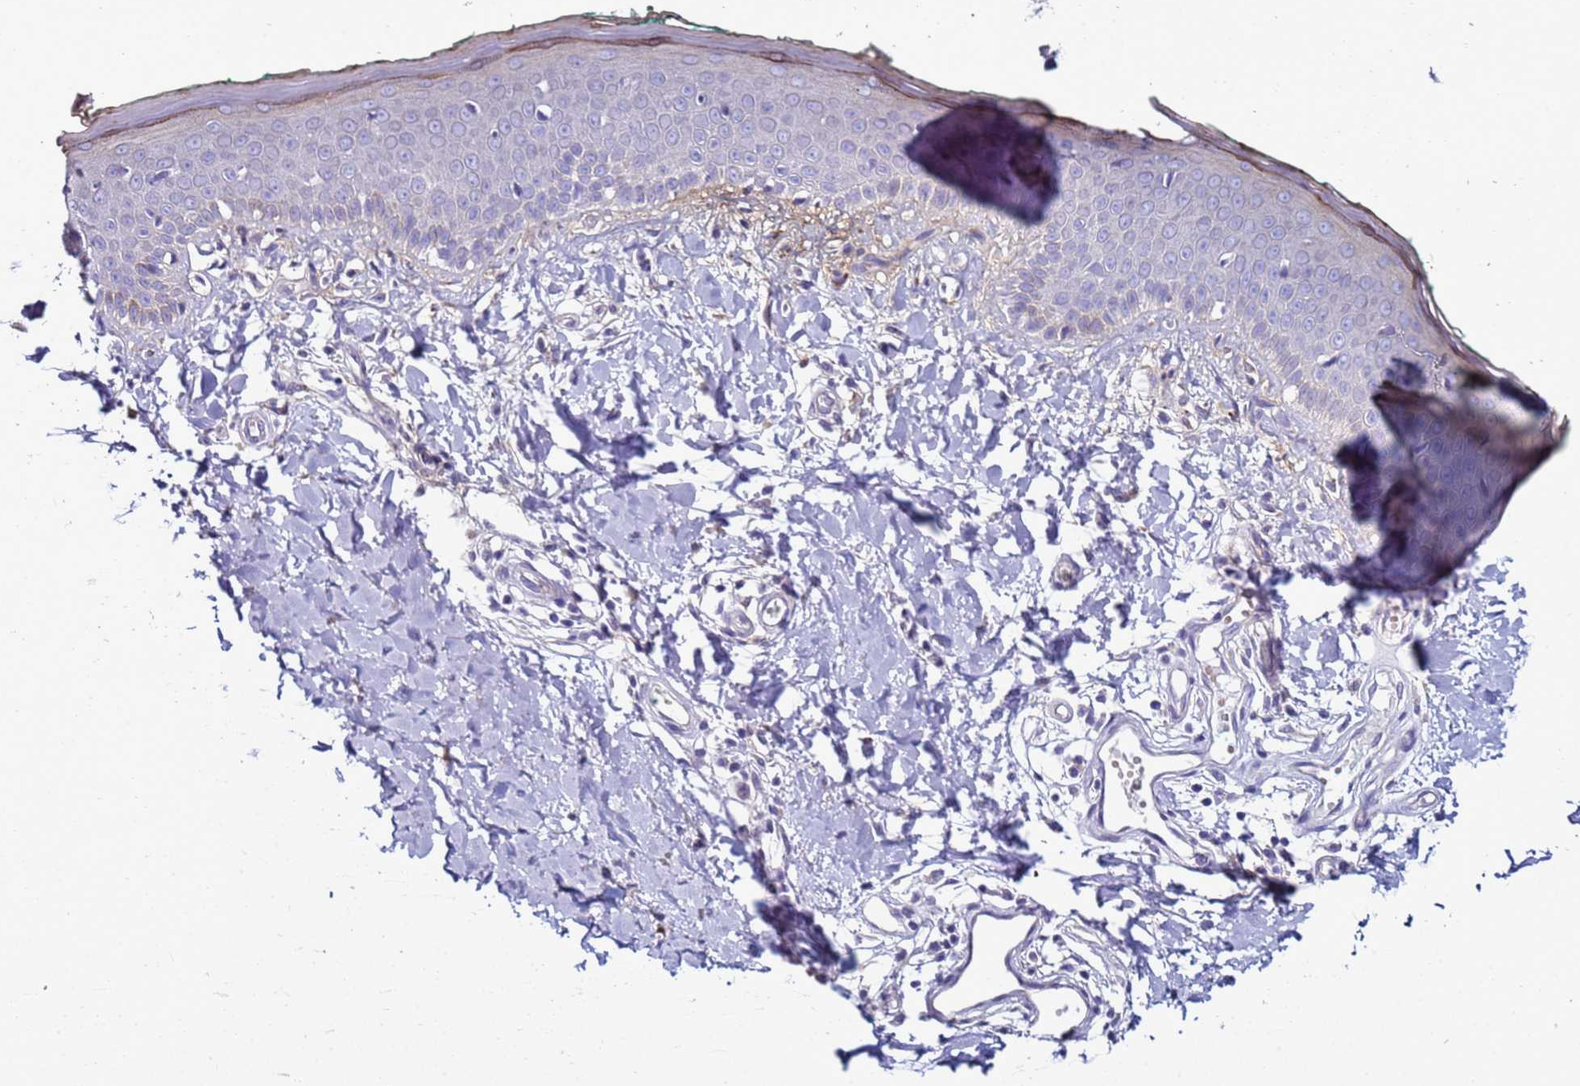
{"staining": {"intensity": "weak", "quantity": "25%-75%", "location": "cytoplasmic/membranous"}, "tissue": "skin", "cell_type": "Fibroblasts", "image_type": "normal", "snomed": [{"axis": "morphology", "description": "Normal tissue, NOS"}, {"axis": "morphology", "description": "Malignant melanoma, NOS"}, {"axis": "topography", "description": "Skin"}], "caption": "Protein expression analysis of unremarkable human skin reveals weak cytoplasmic/membranous positivity in about 25%-75% of fibroblasts.", "gene": "NAT1", "patient": {"sex": "male", "age": 62}}